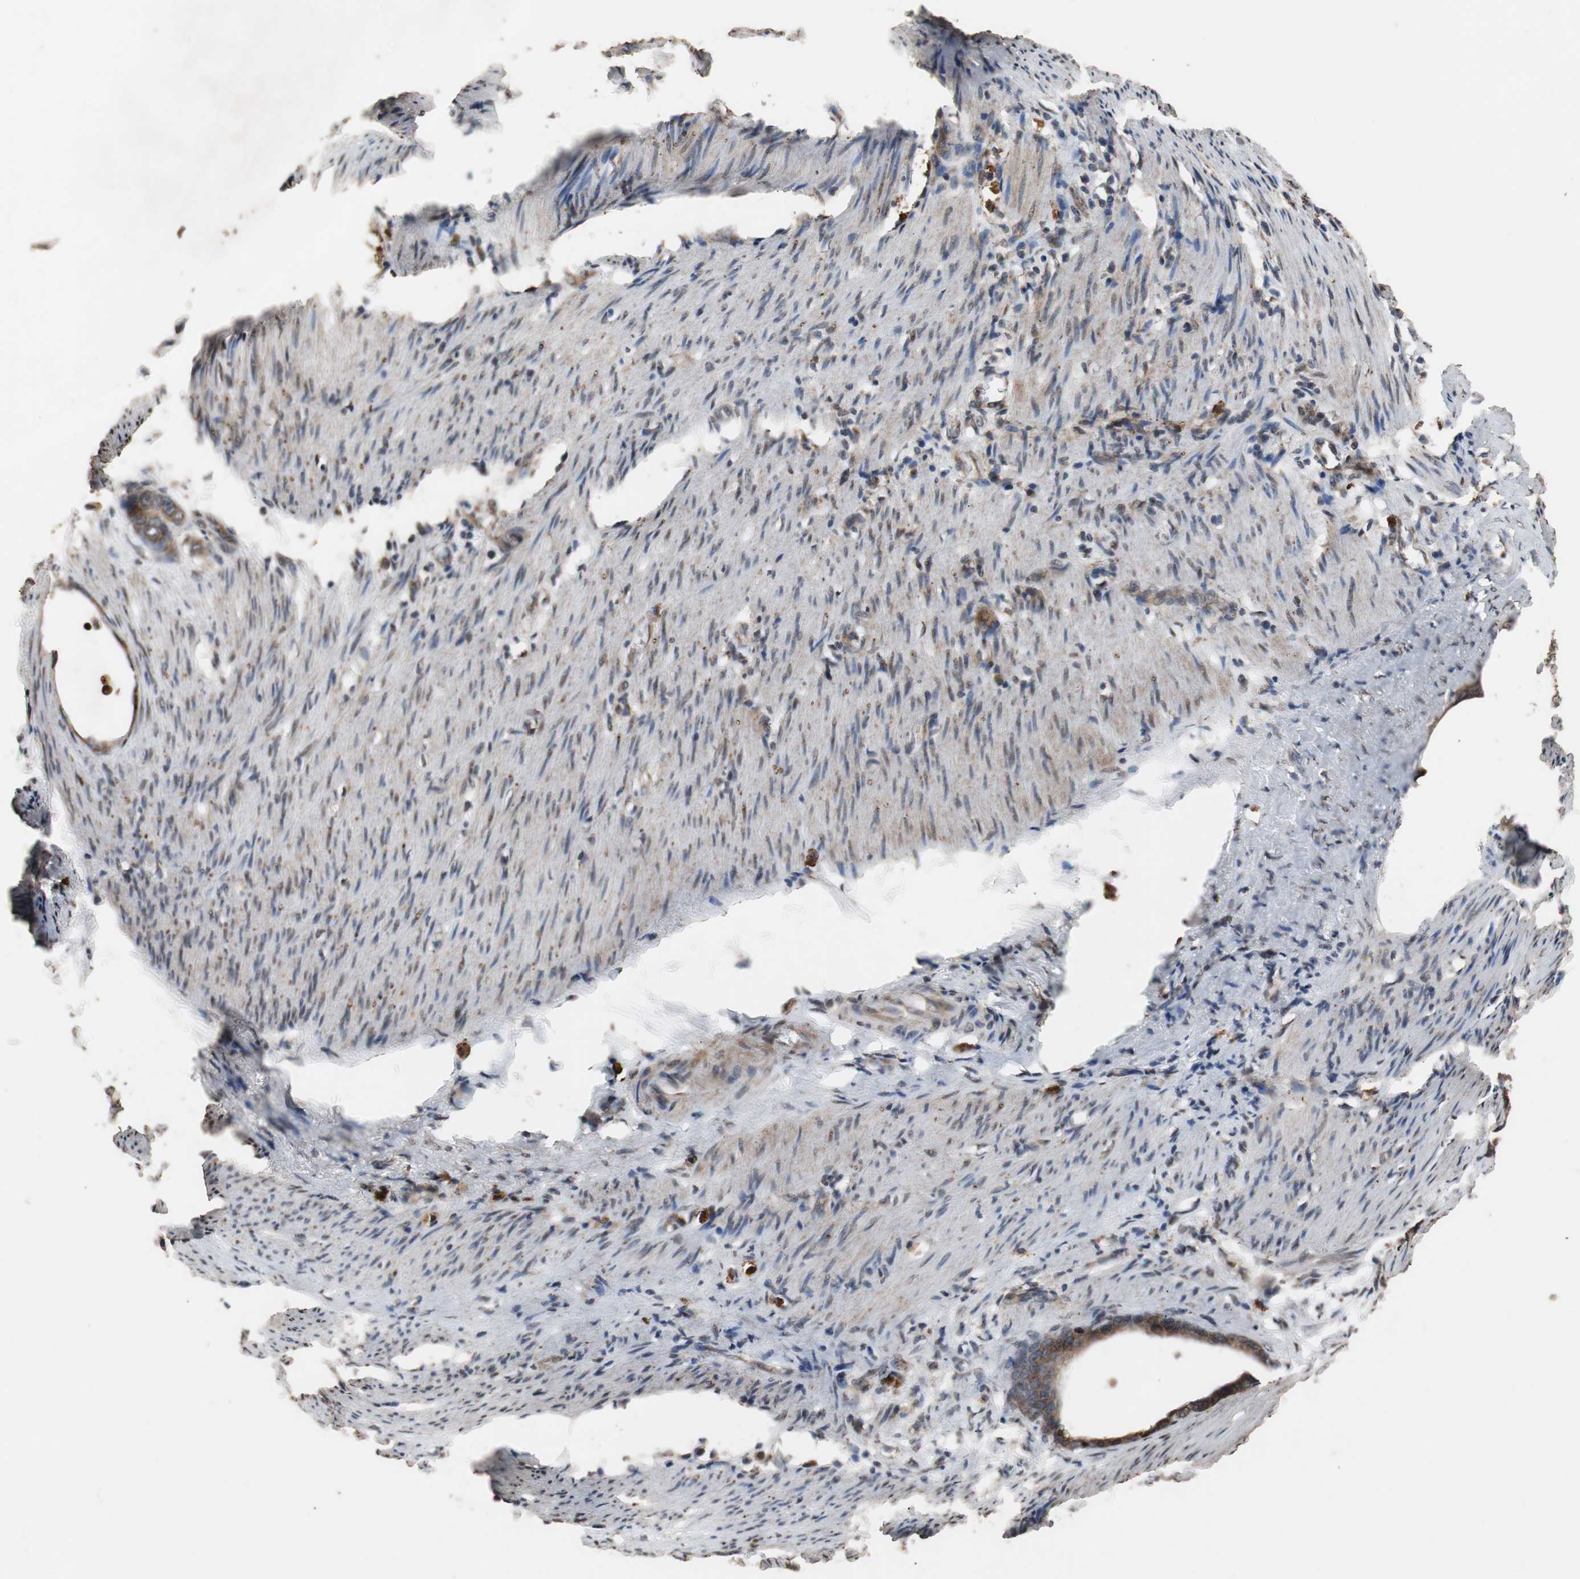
{"staining": {"intensity": "strong", "quantity": ">75%", "location": "cytoplasmic/membranous"}, "tissue": "stomach cancer", "cell_type": "Tumor cells", "image_type": "cancer", "snomed": [{"axis": "morphology", "description": "Adenocarcinoma, NOS"}, {"axis": "topography", "description": "Stomach"}], "caption": "Brown immunohistochemical staining in human stomach cancer (adenocarcinoma) displays strong cytoplasmic/membranous staining in approximately >75% of tumor cells.", "gene": "USP31", "patient": {"sex": "female", "age": 75}}